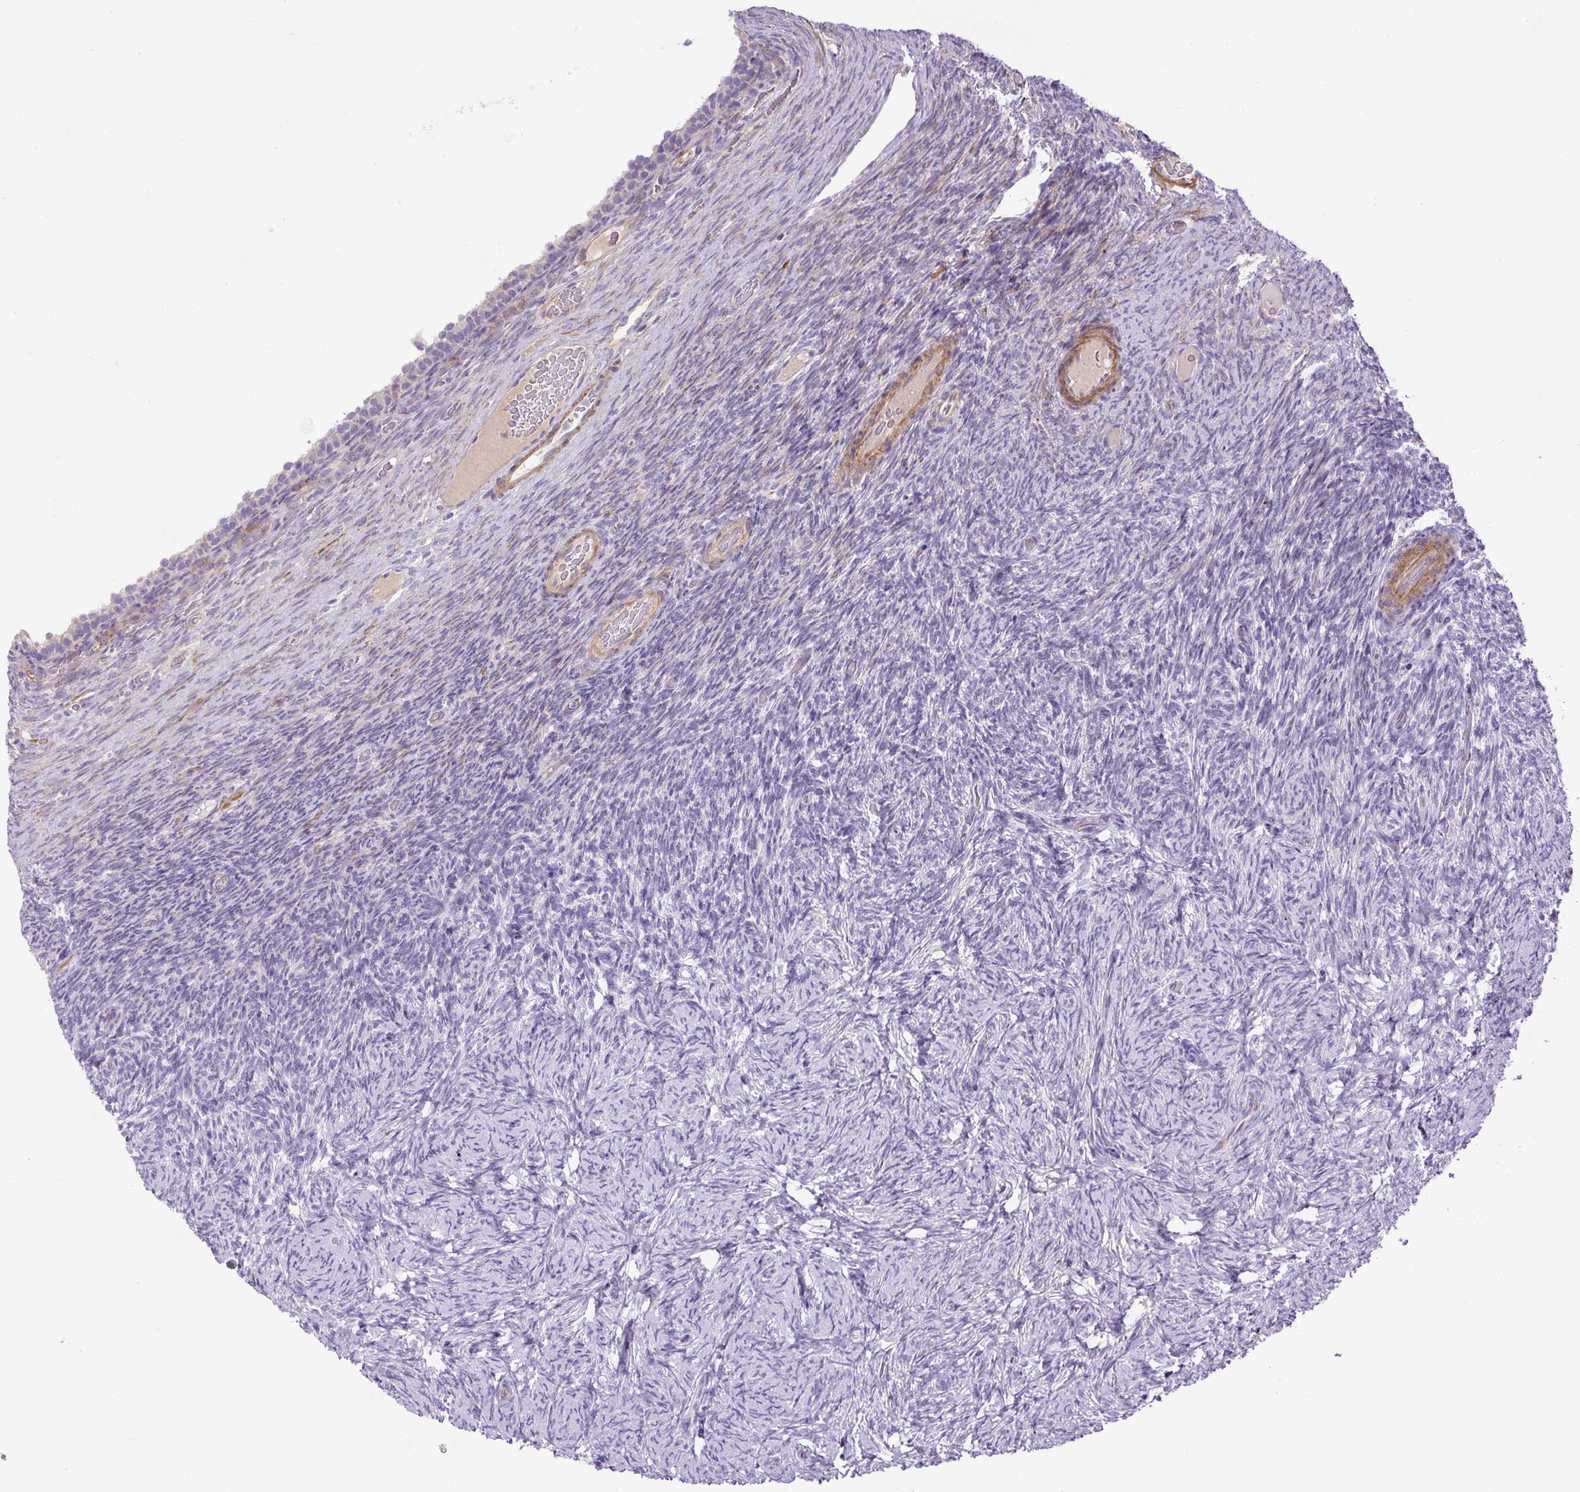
{"staining": {"intensity": "negative", "quantity": "none", "location": "none"}, "tissue": "ovary", "cell_type": "Ovarian stroma cells", "image_type": "normal", "snomed": [{"axis": "morphology", "description": "Normal tissue, NOS"}, {"axis": "topography", "description": "Ovary"}], "caption": "An immunohistochemistry histopathology image of benign ovary is shown. There is no staining in ovarian stroma cells of ovary. Nuclei are stained in blue.", "gene": "VWA7", "patient": {"sex": "female", "age": 34}}